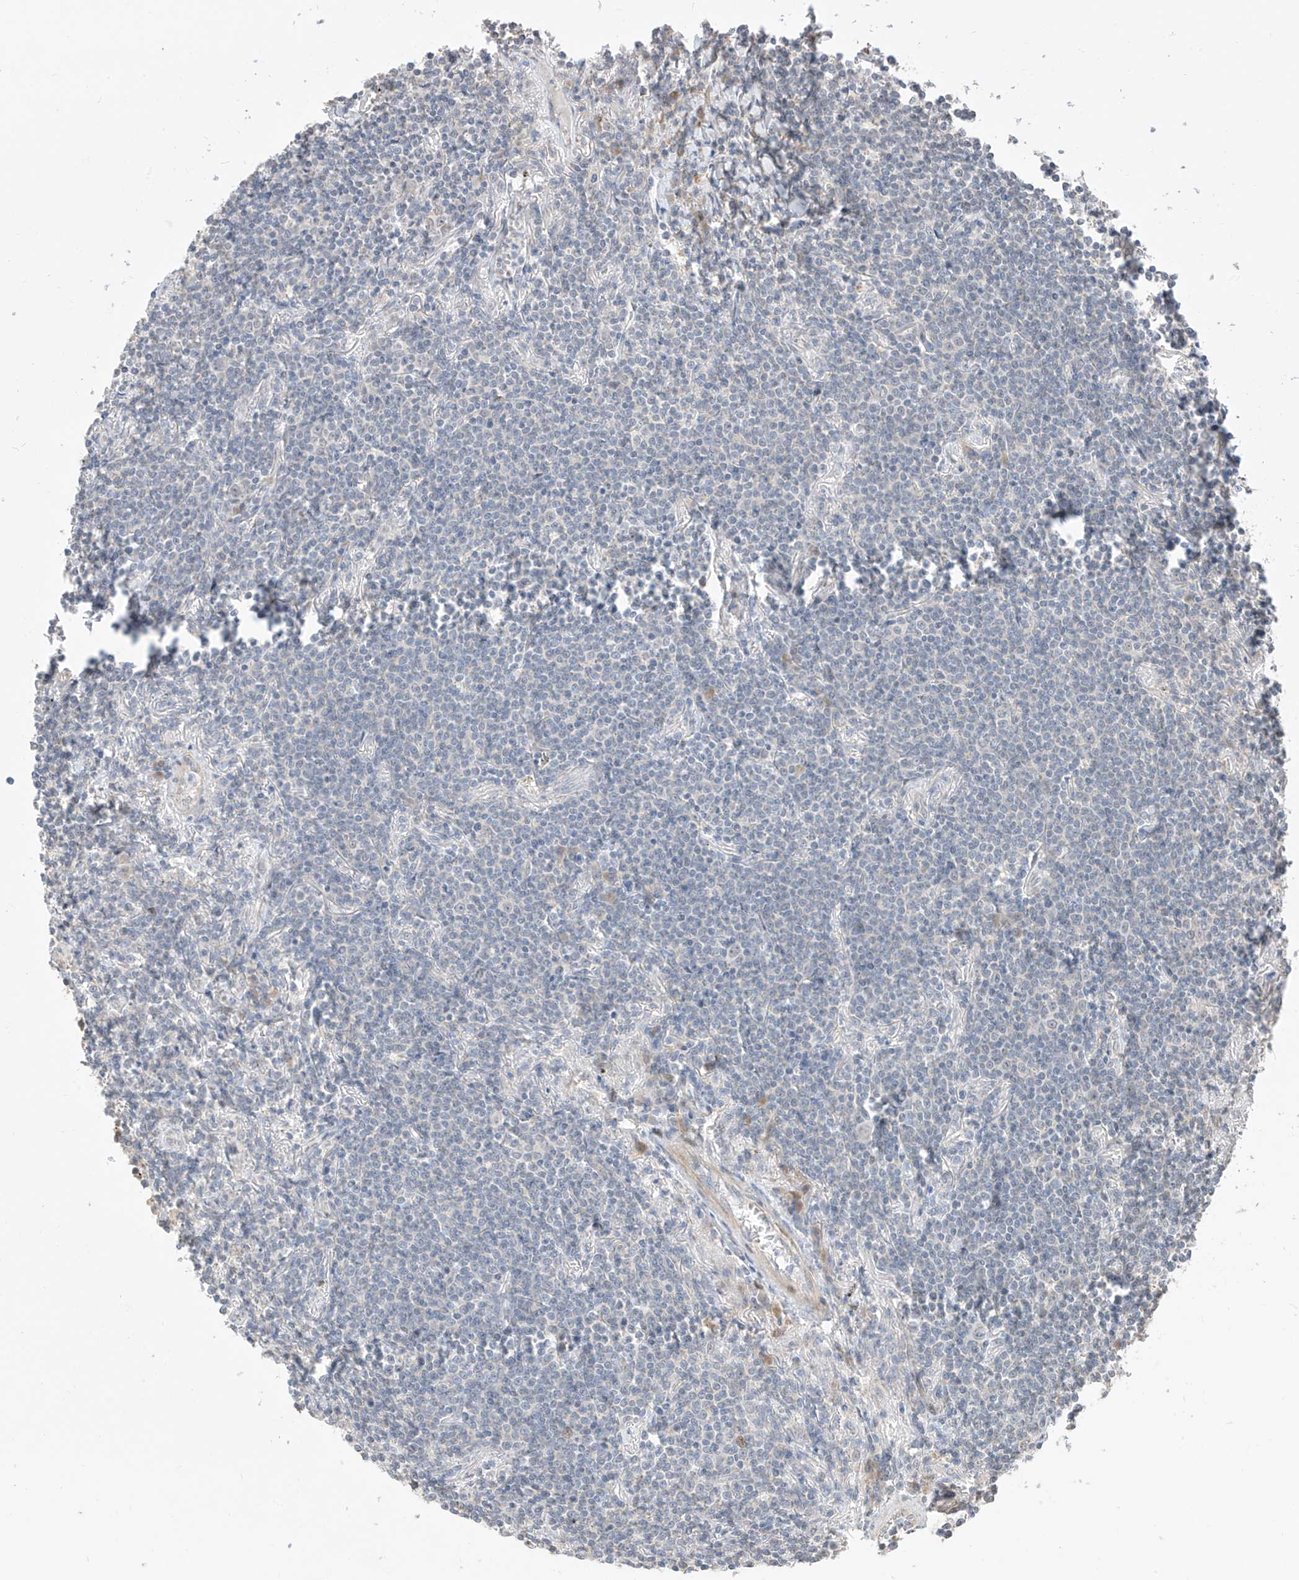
{"staining": {"intensity": "negative", "quantity": "none", "location": "none"}, "tissue": "lymphoma", "cell_type": "Tumor cells", "image_type": "cancer", "snomed": [{"axis": "morphology", "description": "Malignant lymphoma, non-Hodgkin's type, Low grade"}, {"axis": "topography", "description": "Lung"}], "caption": "IHC photomicrograph of neoplastic tissue: human lymphoma stained with DAB exhibits no significant protein staining in tumor cells.", "gene": "LATS1", "patient": {"sex": "female", "age": 71}}